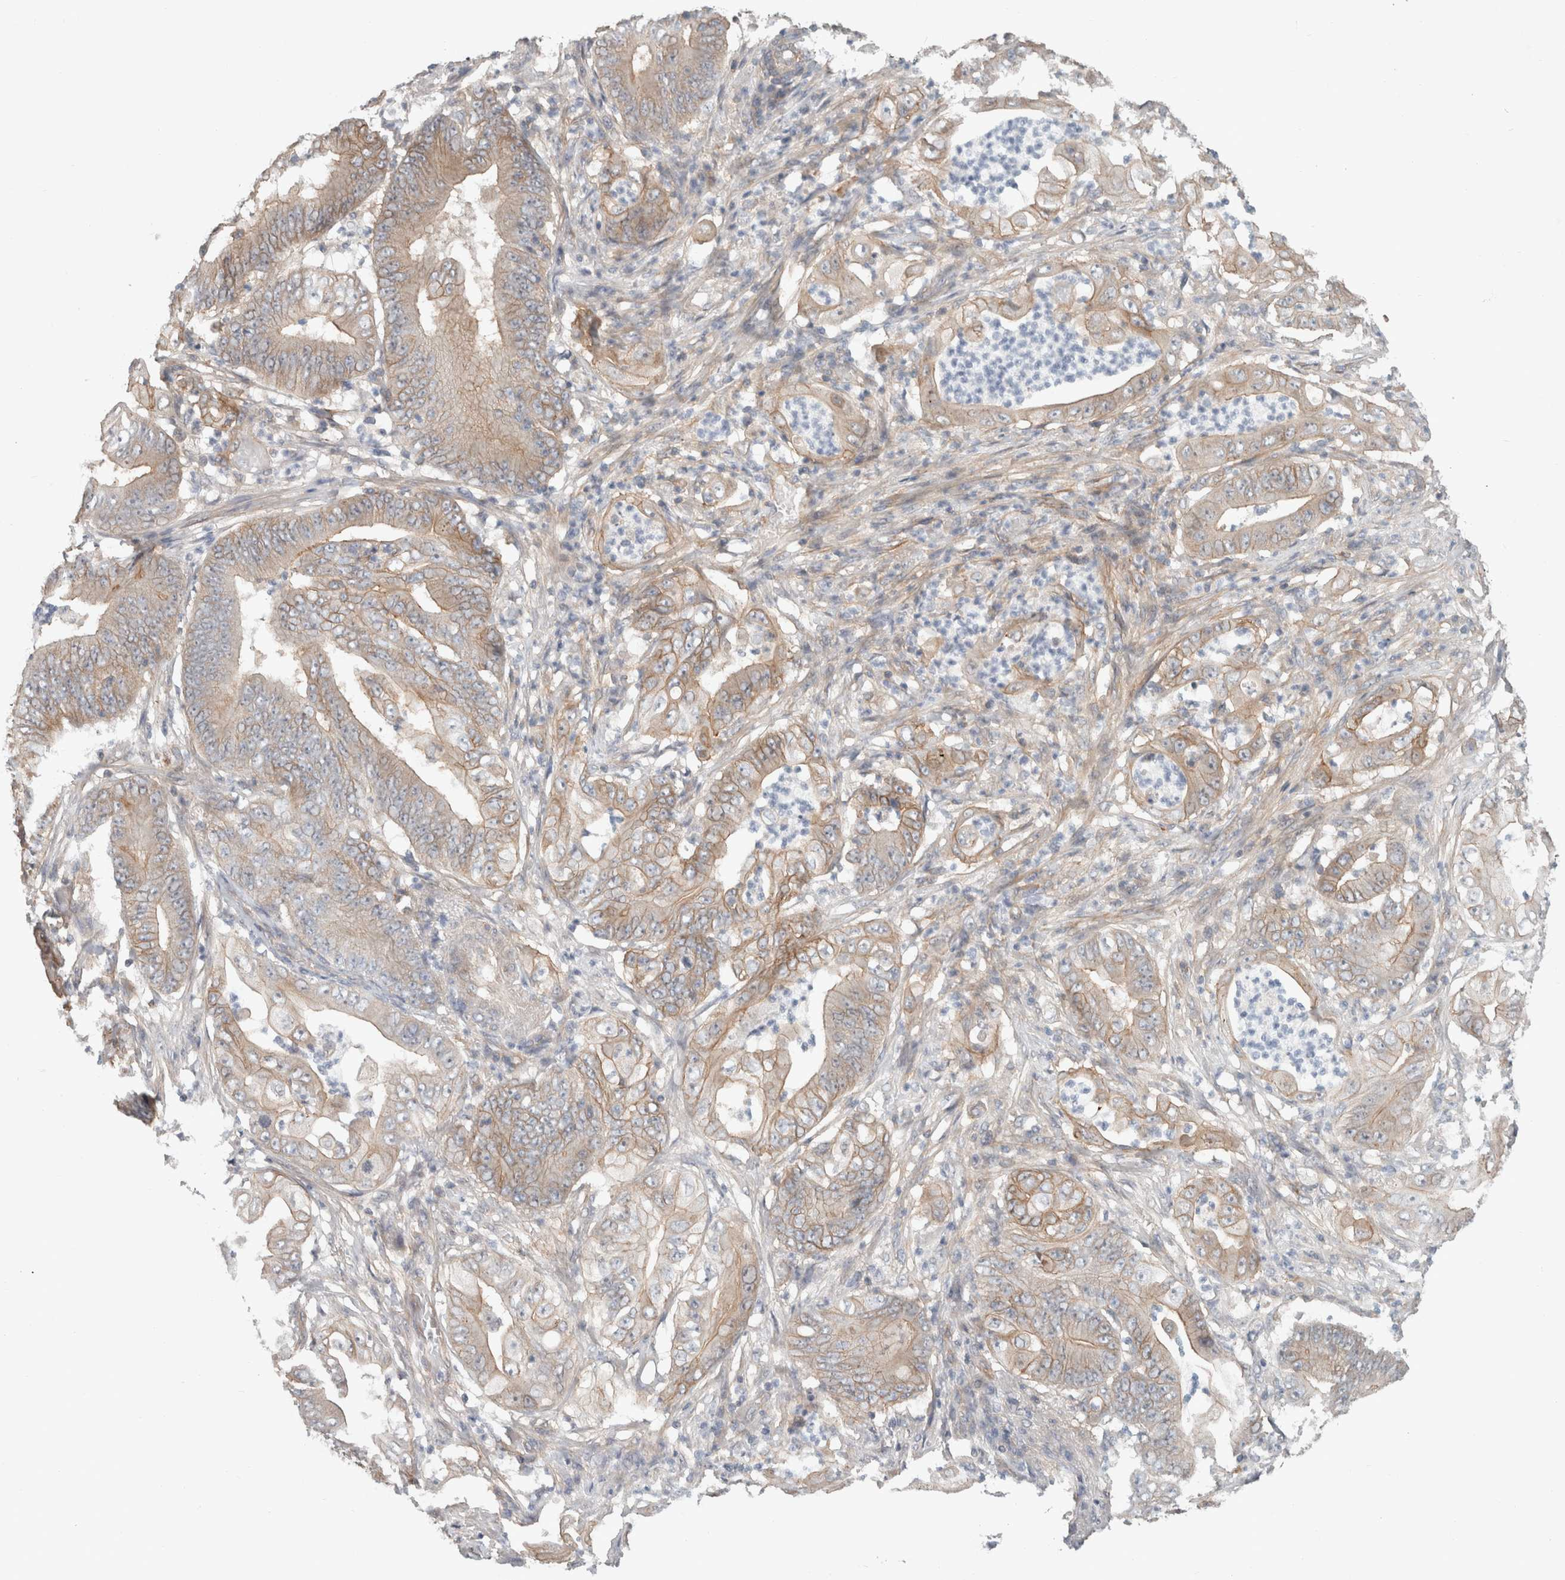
{"staining": {"intensity": "weak", "quantity": "25%-75%", "location": "cytoplasmic/membranous"}, "tissue": "stomach cancer", "cell_type": "Tumor cells", "image_type": "cancer", "snomed": [{"axis": "morphology", "description": "Adenocarcinoma, NOS"}, {"axis": "topography", "description": "Stomach"}], "caption": "Immunohistochemistry (DAB (3,3'-diaminobenzidine)) staining of stomach adenocarcinoma reveals weak cytoplasmic/membranous protein positivity in about 25%-75% of tumor cells.", "gene": "RASAL2", "patient": {"sex": "female", "age": 73}}